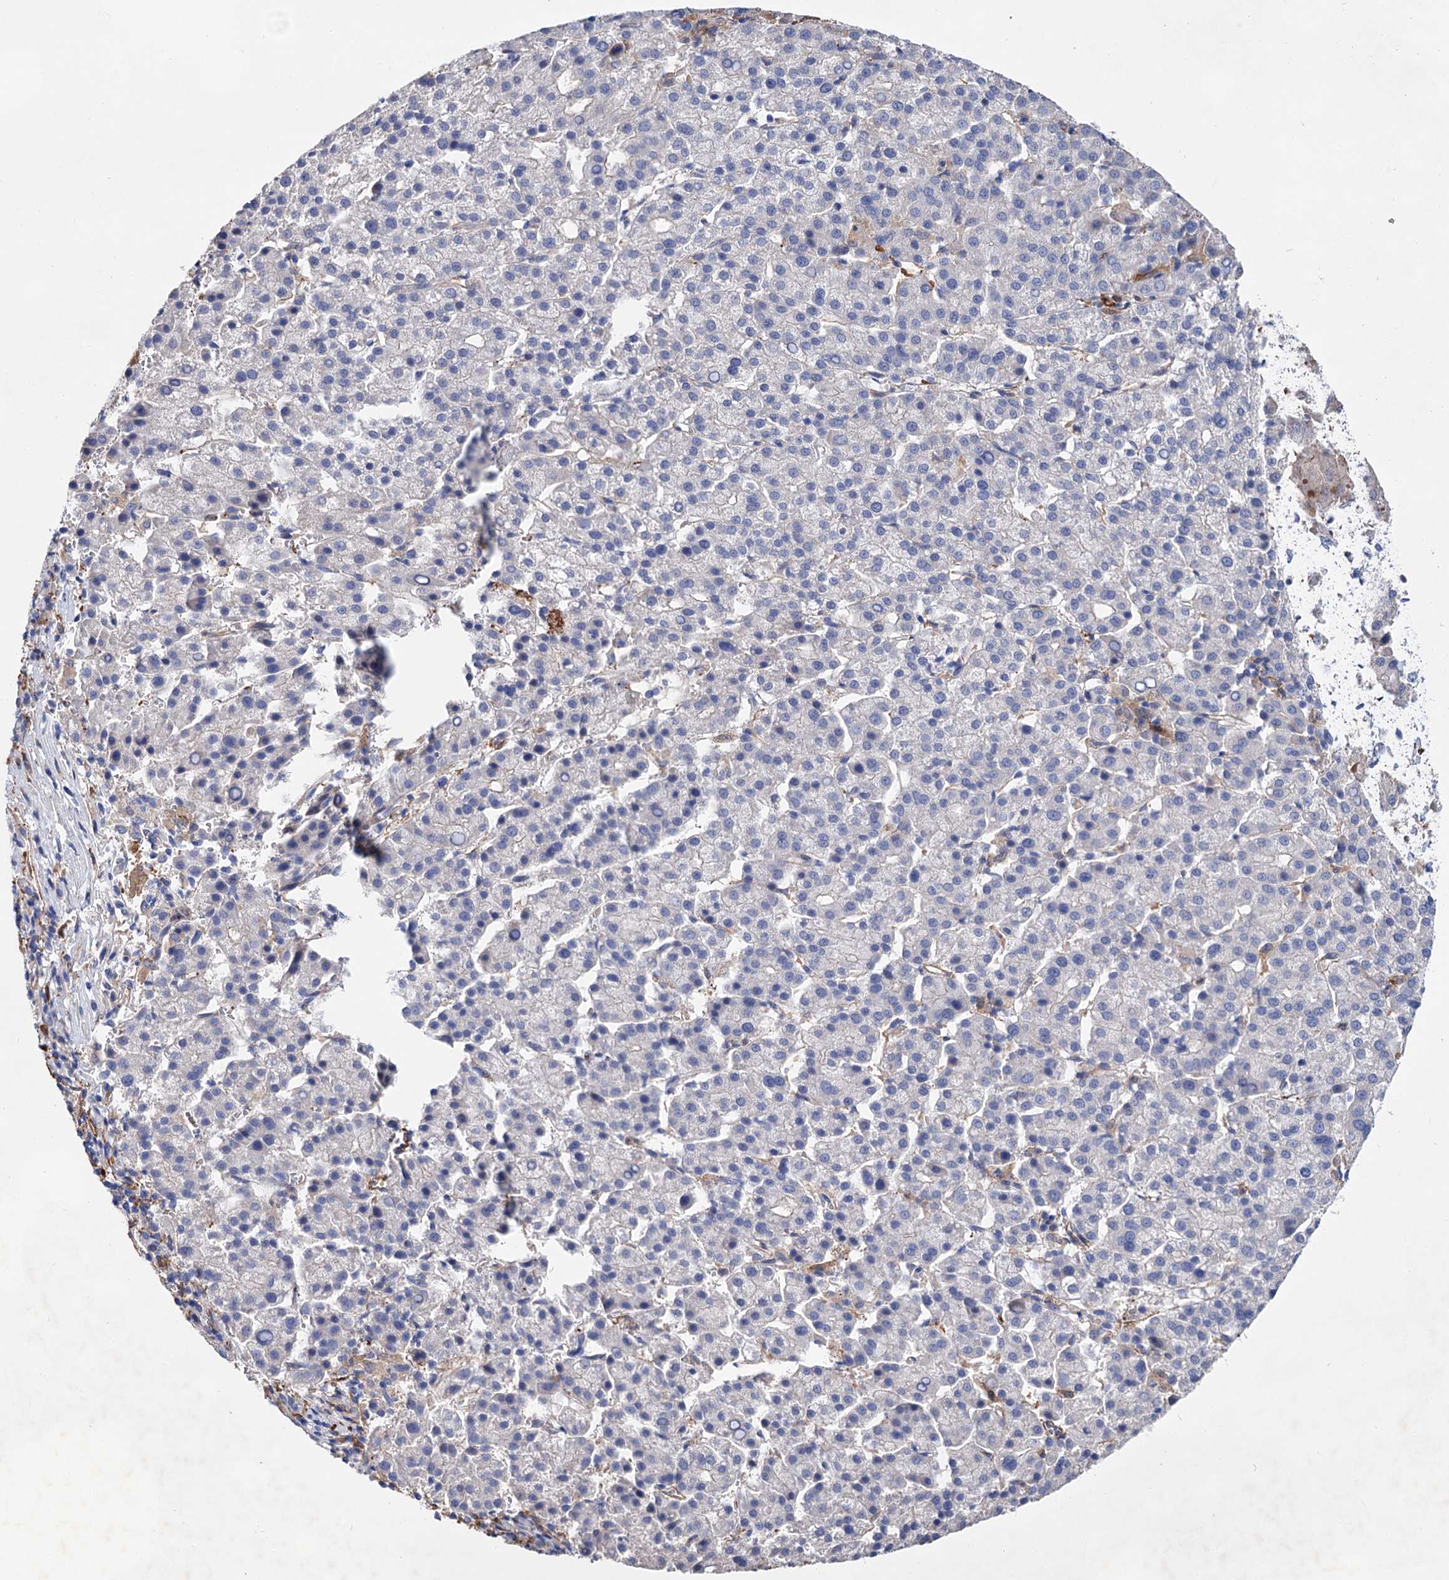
{"staining": {"intensity": "negative", "quantity": "none", "location": "none"}, "tissue": "liver cancer", "cell_type": "Tumor cells", "image_type": "cancer", "snomed": [{"axis": "morphology", "description": "Carcinoma, Hepatocellular, NOS"}, {"axis": "topography", "description": "Liver"}], "caption": "High magnification brightfield microscopy of liver hepatocellular carcinoma stained with DAB (3,3'-diaminobenzidine) (brown) and counterstained with hematoxylin (blue): tumor cells show no significant expression.", "gene": "TMTC3", "patient": {"sex": "female", "age": 58}}